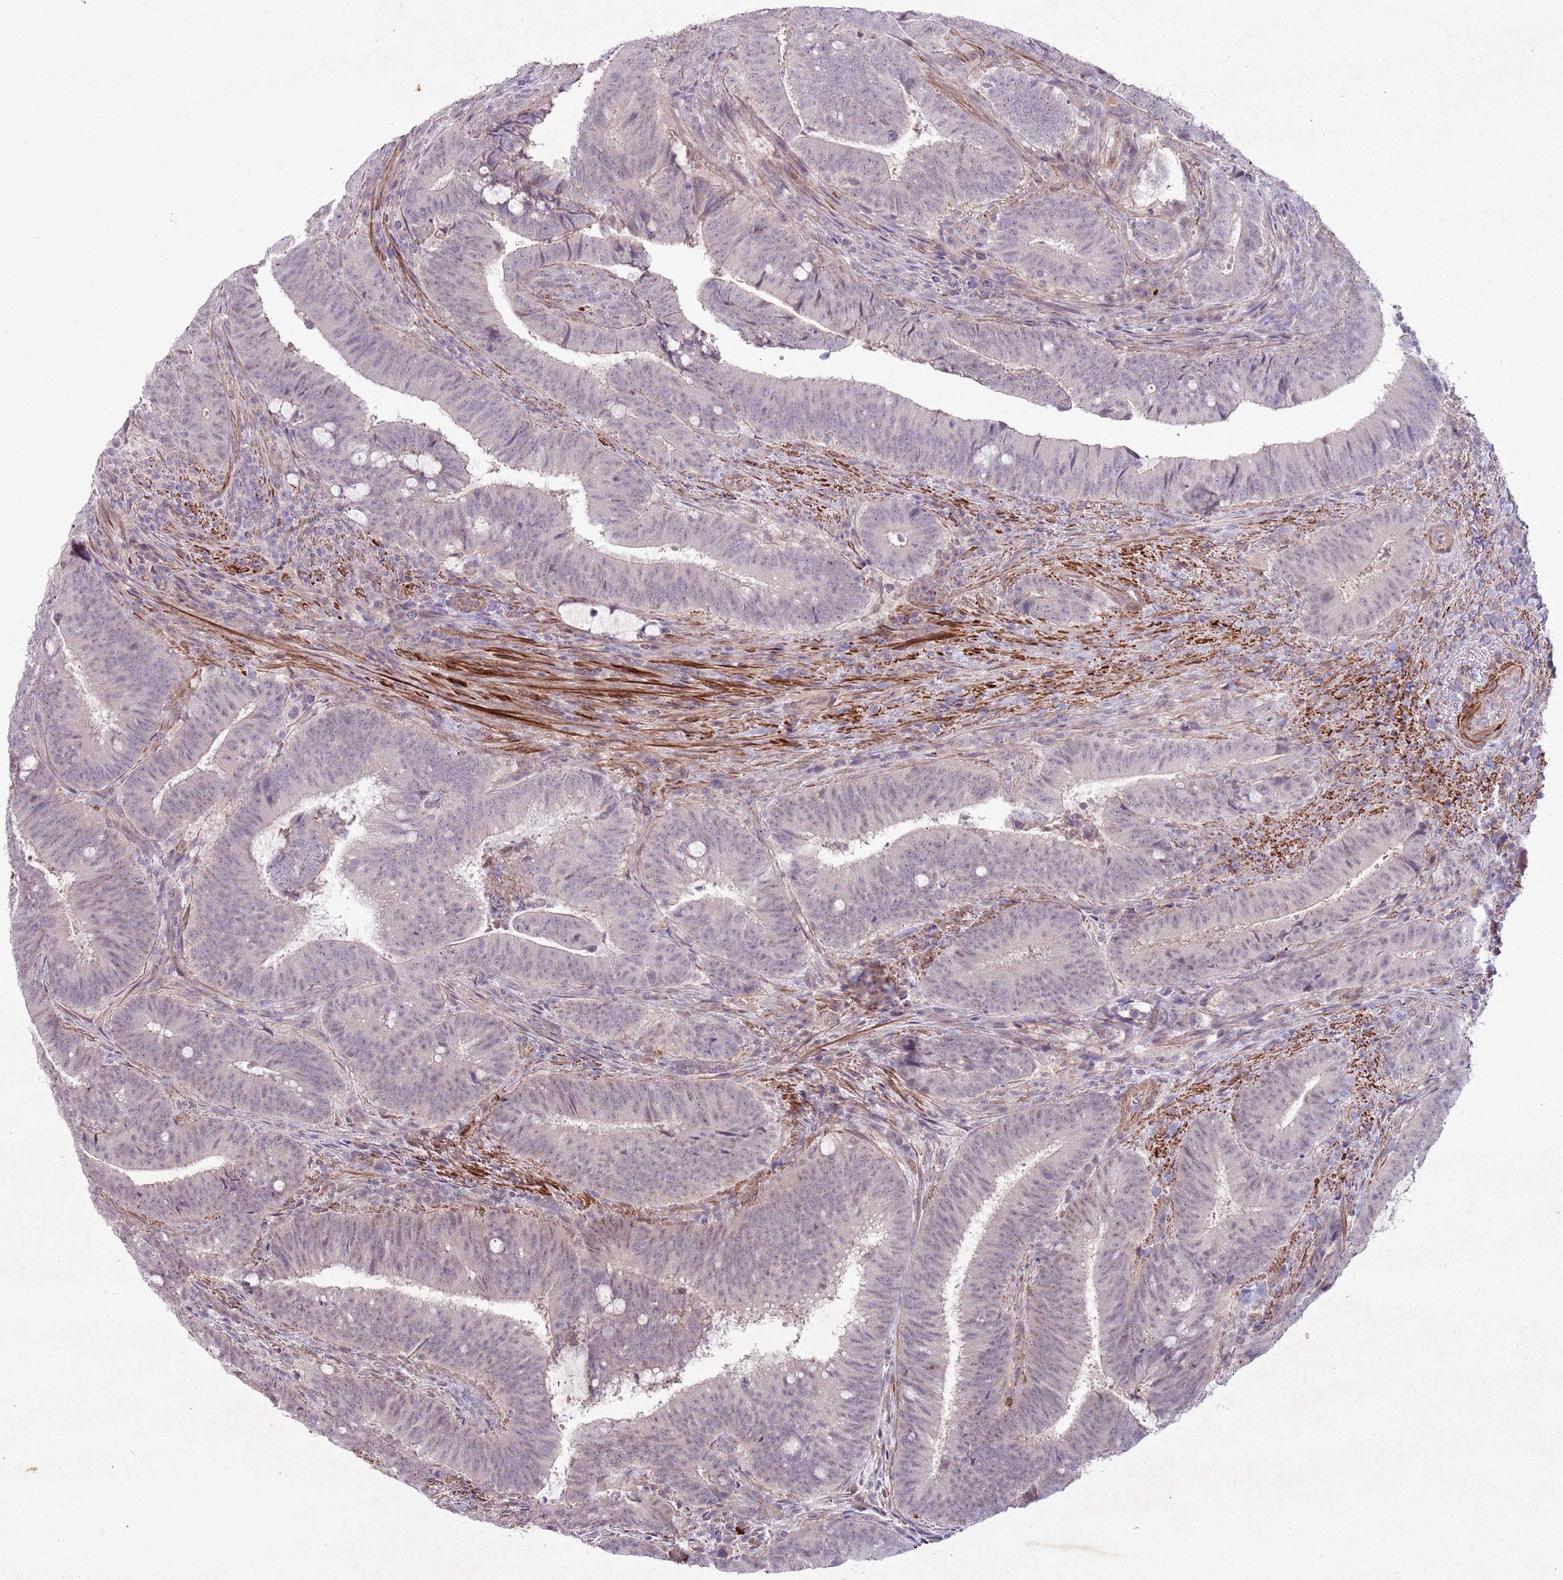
{"staining": {"intensity": "weak", "quantity": "<25%", "location": "nuclear"}, "tissue": "colorectal cancer", "cell_type": "Tumor cells", "image_type": "cancer", "snomed": [{"axis": "morphology", "description": "Adenocarcinoma, NOS"}, {"axis": "topography", "description": "Colon"}], "caption": "DAB (3,3'-diaminobenzidine) immunohistochemical staining of colorectal cancer (adenocarcinoma) displays no significant positivity in tumor cells. (IHC, brightfield microscopy, high magnification).", "gene": "CCNI", "patient": {"sex": "female", "age": 43}}